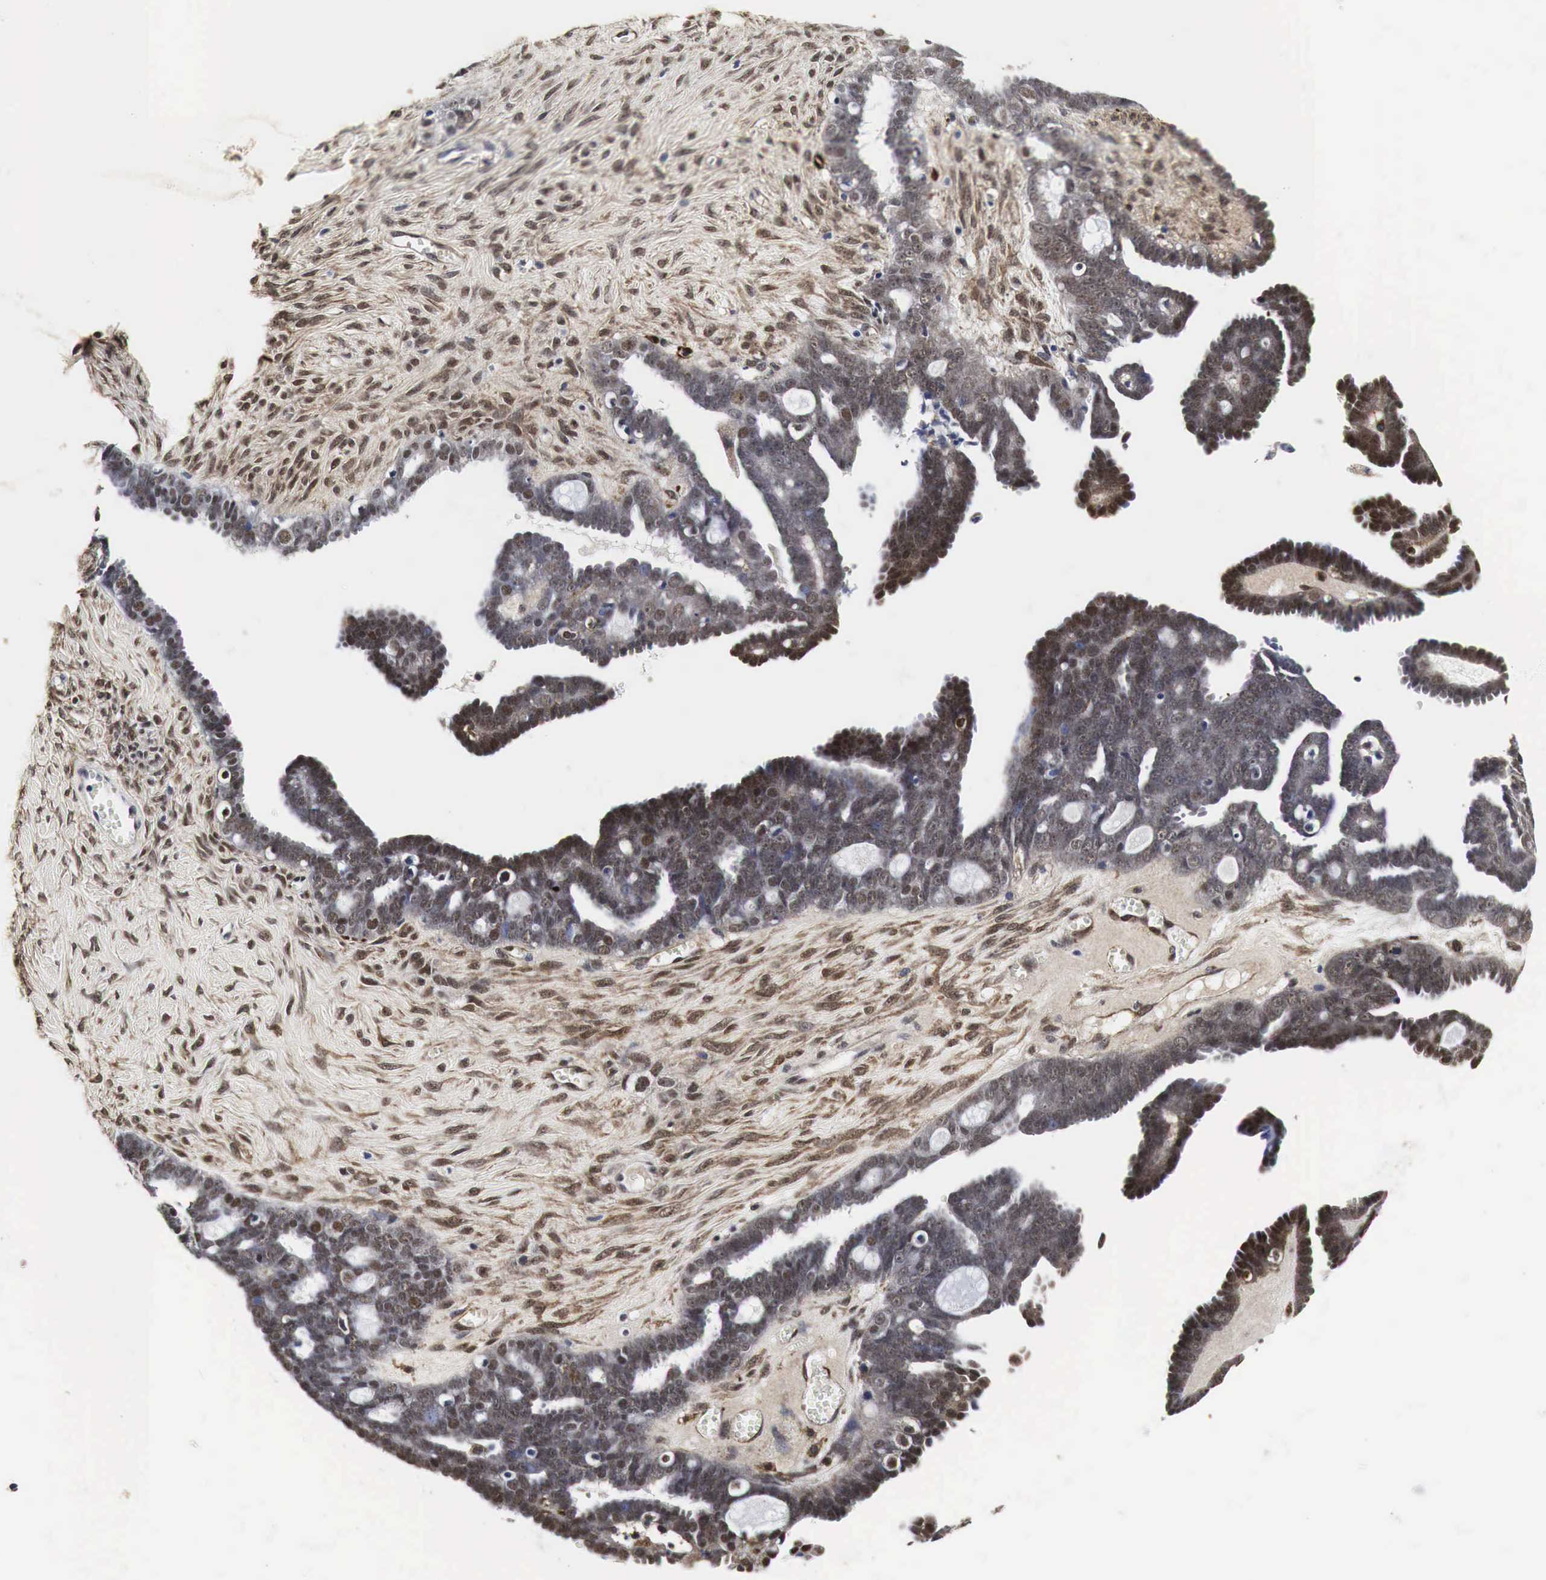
{"staining": {"intensity": "moderate", "quantity": "25%-75%", "location": "cytoplasmic/membranous,nuclear"}, "tissue": "ovarian cancer", "cell_type": "Tumor cells", "image_type": "cancer", "snomed": [{"axis": "morphology", "description": "Cystadenocarcinoma, serous, NOS"}, {"axis": "topography", "description": "Ovary"}], "caption": "The immunohistochemical stain highlights moderate cytoplasmic/membranous and nuclear expression in tumor cells of ovarian cancer (serous cystadenocarcinoma) tissue.", "gene": "SPIN1", "patient": {"sex": "female", "age": 71}}